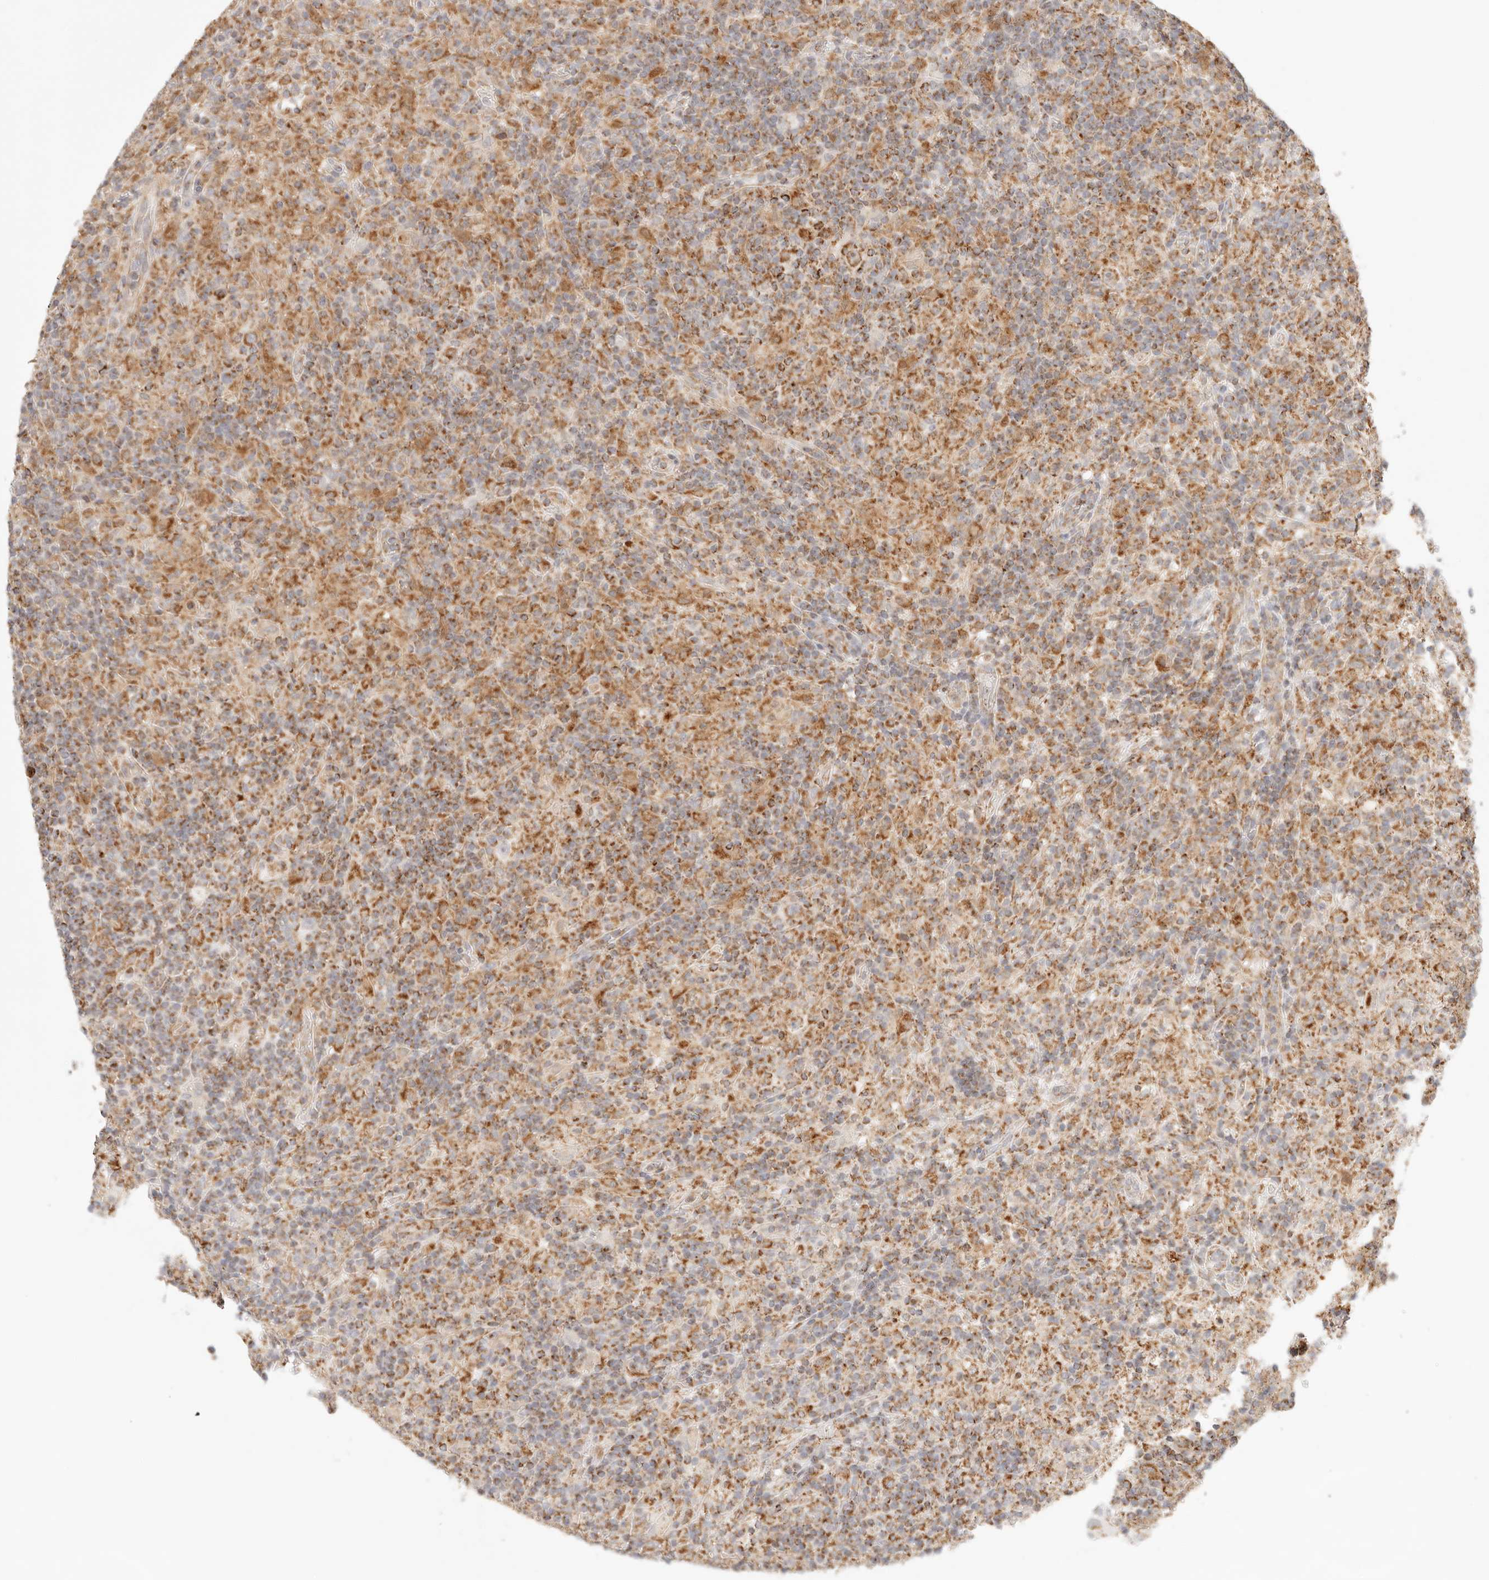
{"staining": {"intensity": "moderate", "quantity": ">75%", "location": "cytoplasmic/membranous"}, "tissue": "lymphoma", "cell_type": "Tumor cells", "image_type": "cancer", "snomed": [{"axis": "morphology", "description": "Hodgkin's disease, NOS"}, {"axis": "topography", "description": "Lymph node"}], "caption": "The immunohistochemical stain shows moderate cytoplasmic/membranous staining in tumor cells of Hodgkin's disease tissue.", "gene": "COA6", "patient": {"sex": "male", "age": 70}}